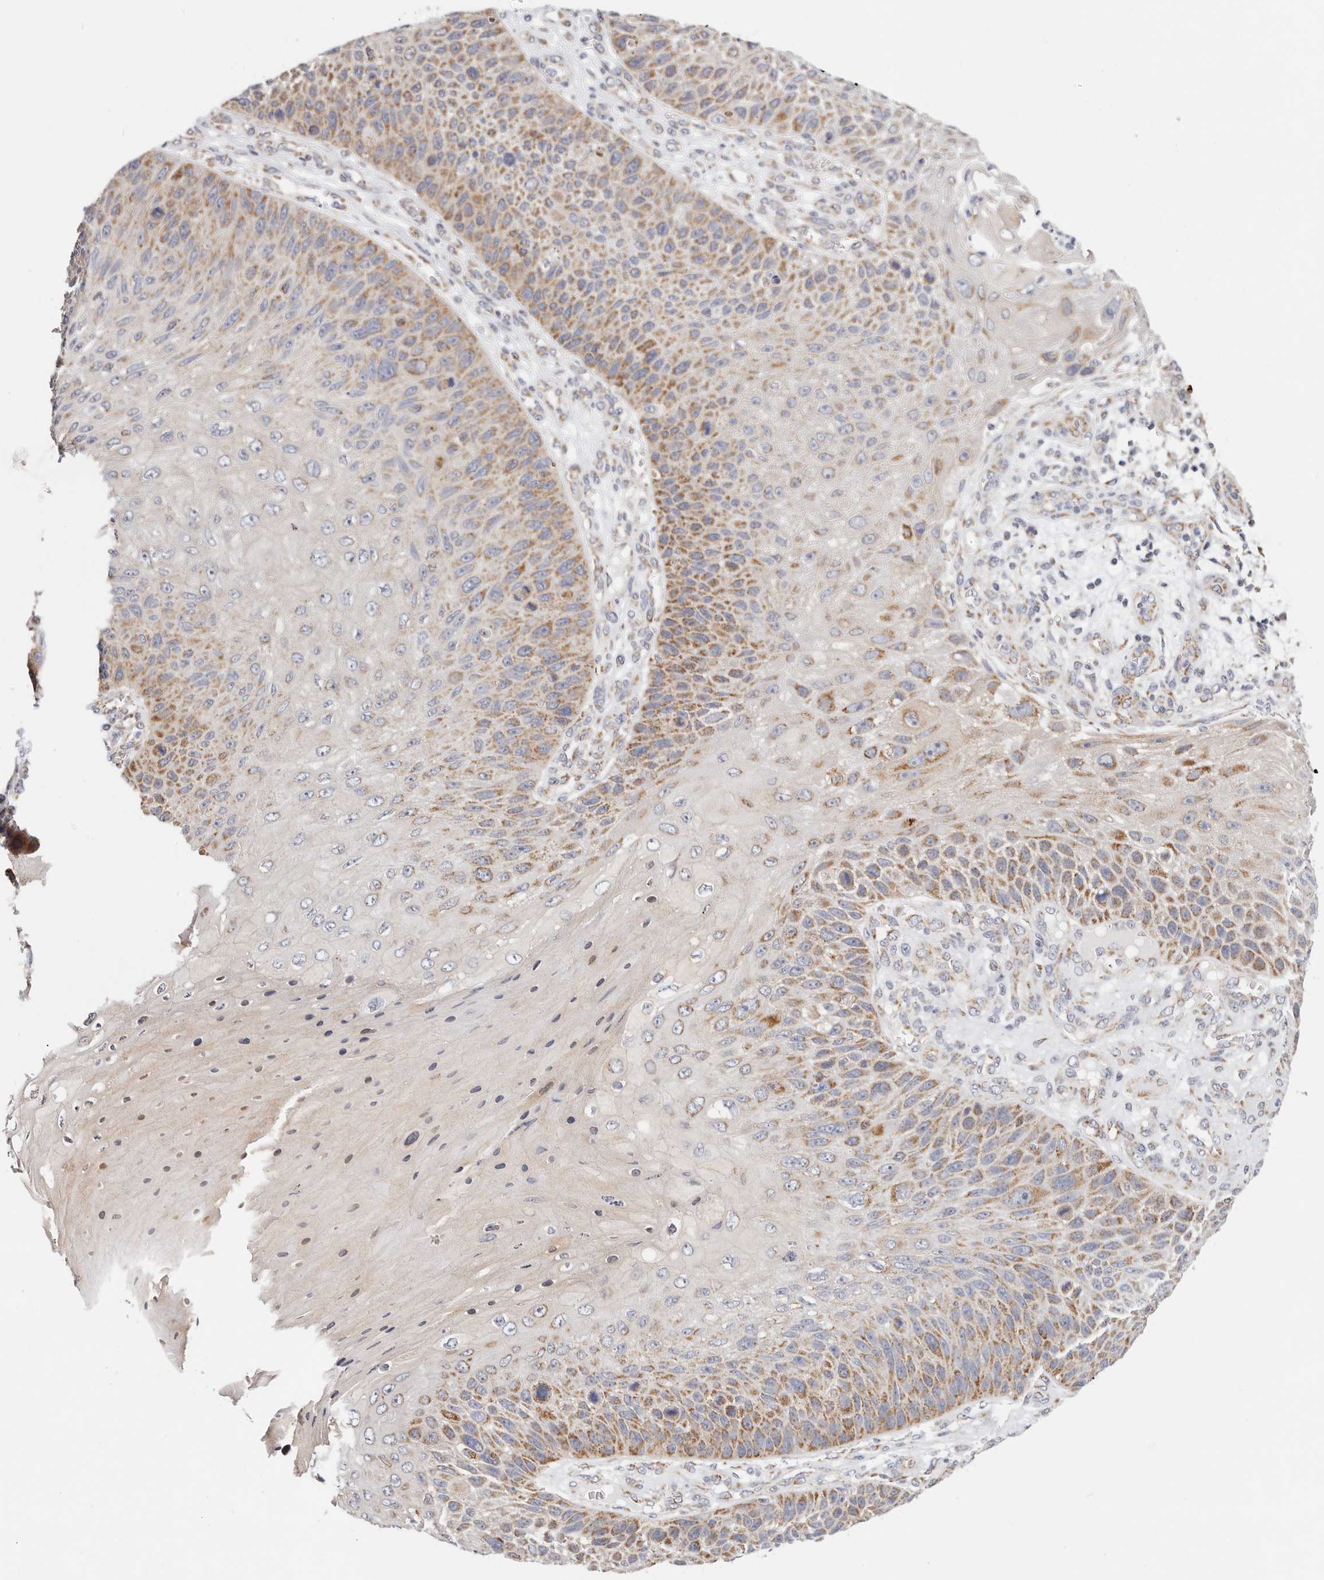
{"staining": {"intensity": "moderate", "quantity": "25%-75%", "location": "cytoplasmic/membranous"}, "tissue": "skin cancer", "cell_type": "Tumor cells", "image_type": "cancer", "snomed": [{"axis": "morphology", "description": "Squamous cell carcinoma, NOS"}, {"axis": "topography", "description": "Skin"}], "caption": "A histopathology image of skin cancer (squamous cell carcinoma) stained for a protein reveals moderate cytoplasmic/membranous brown staining in tumor cells.", "gene": "AFDN", "patient": {"sex": "female", "age": 88}}